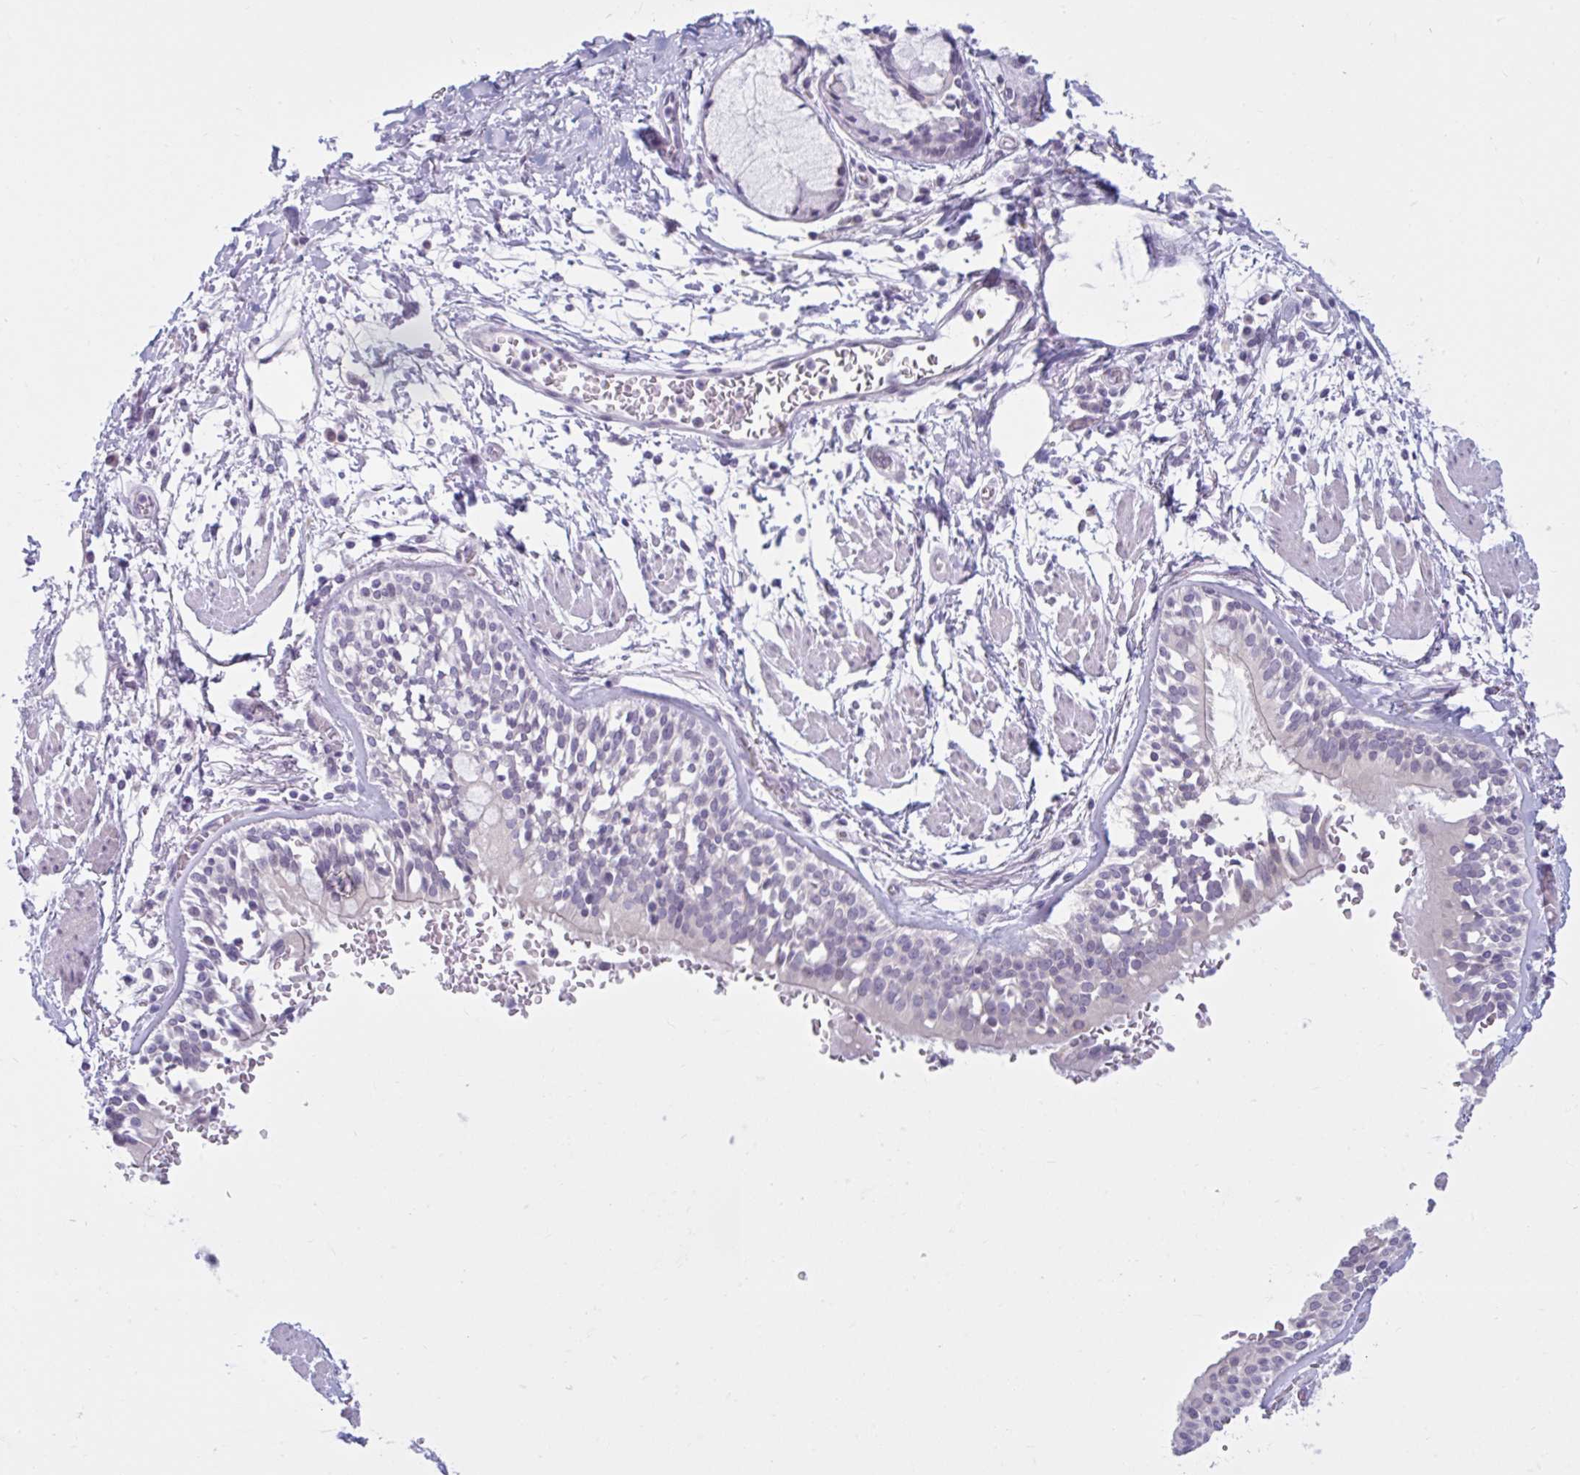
{"staining": {"intensity": "negative", "quantity": "none", "location": "none"}, "tissue": "adipose tissue", "cell_type": "Adipocytes", "image_type": "normal", "snomed": [{"axis": "morphology", "description": "Normal tissue, NOS"}, {"axis": "morphology", "description": "Degeneration, NOS"}, {"axis": "topography", "description": "Cartilage tissue"}, {"axis": "topography", "description": "Lung"}], "caption": "Histopathology image shows no significant protein expression in adipocytes of benign adipose tissue. (DAB immunohistochemistry (IHC), high magnification).", "gene": "FAM153A", "patient": {"sex": "female", "age": 61}}